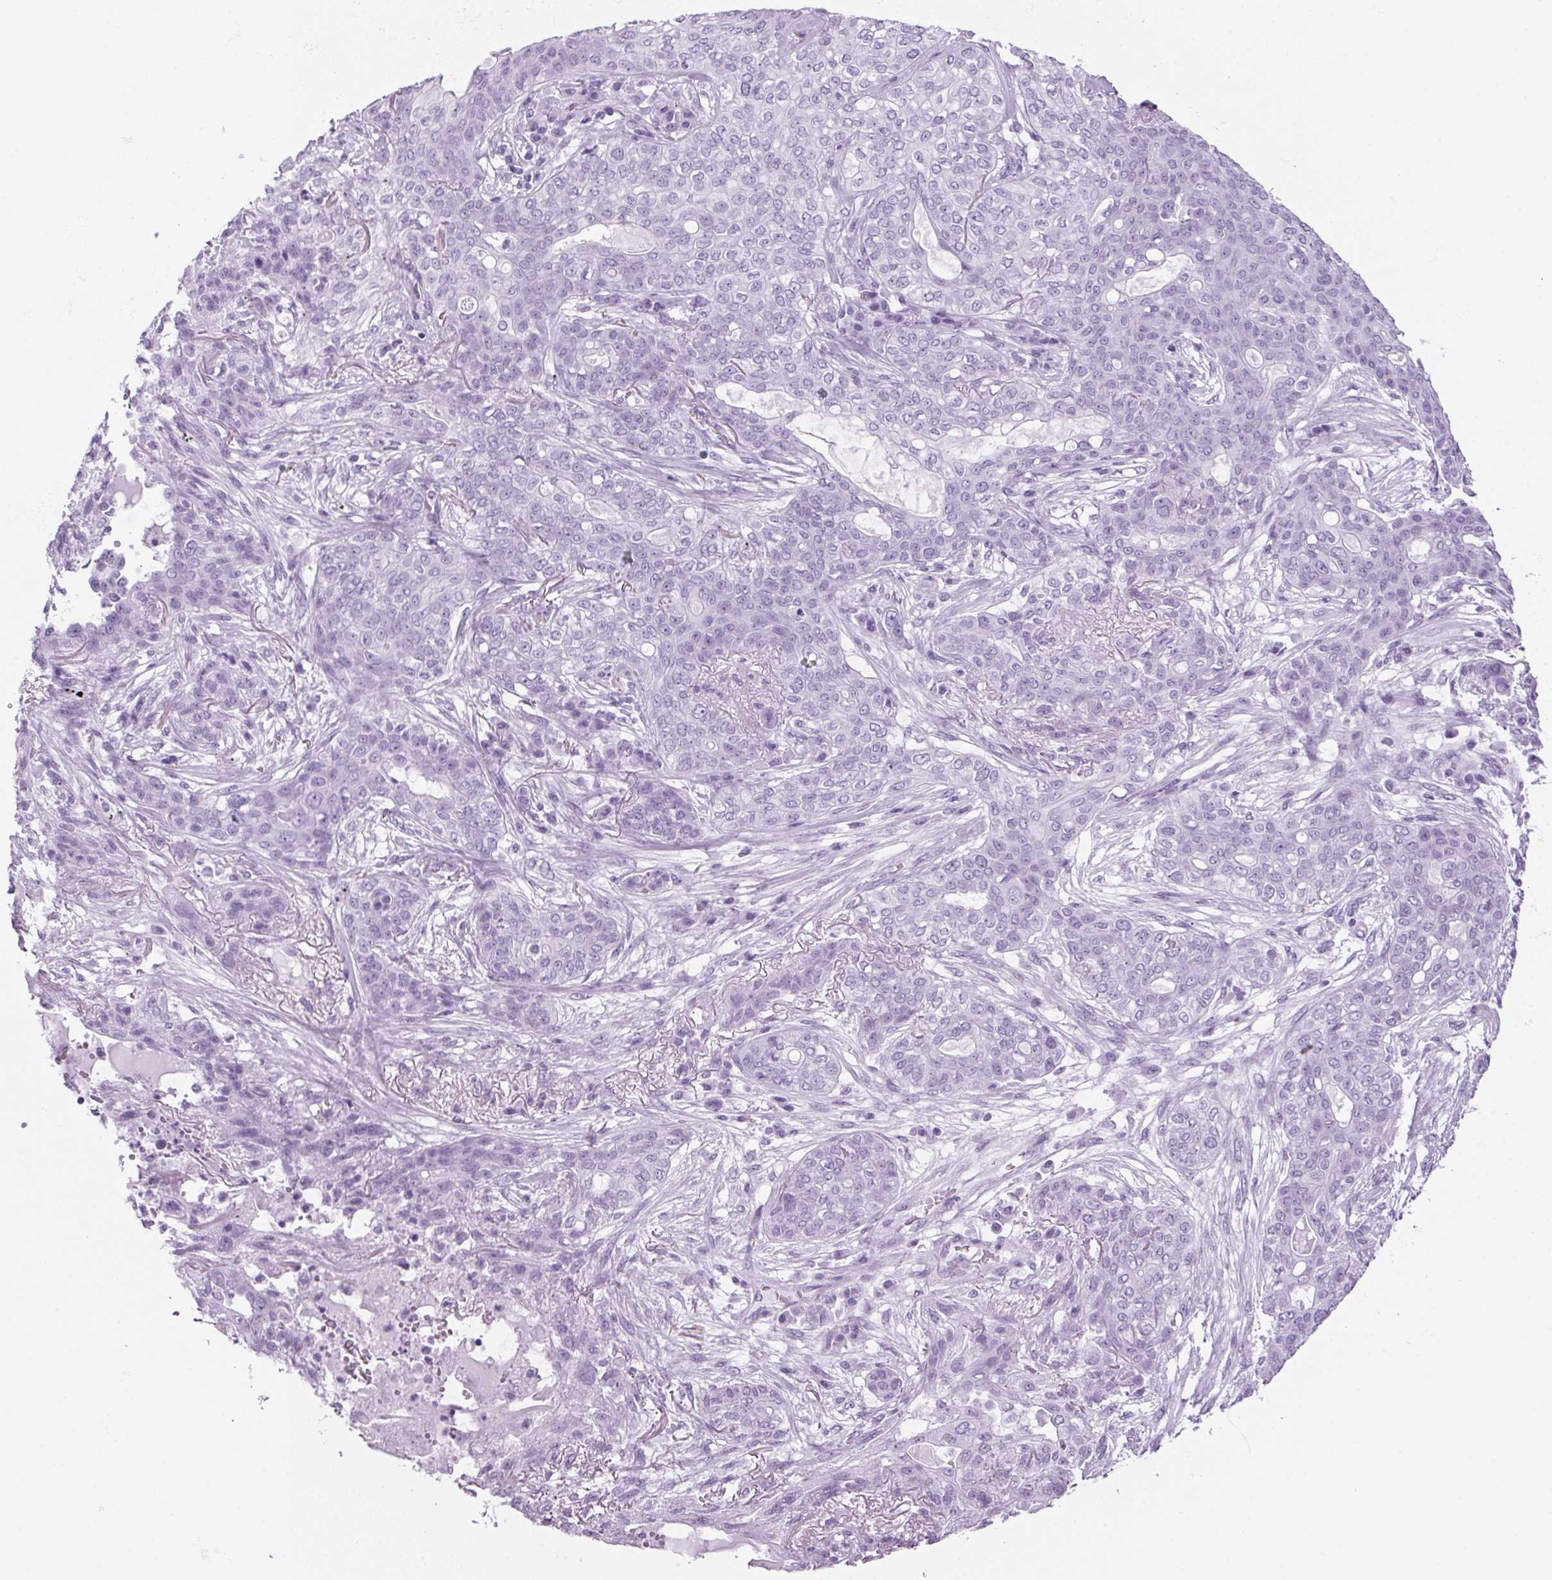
{"staining": {"intensity": "negative", "quantity": "none", "location": "none"}, "tissue": "lung cancer", "cell_type": "Tumor cells", "image_type": "cancer", "snomed": [{"axis": "morphology", "description": "Squamous cell carcinoma, NOS"}, {"axis": "topography", "description": "Lung"}], "caption": "Lung cancer (squamous cell carcinoma) was stained to show a protein in brown. There is no significant expression in tumor cells. (Brightfield microscopy of DAB (3,3'-diaminobenzidine) IHC at high magnification).", "gene": "PPP1R1A", "patient": {"sex": "female", "age": 70}}